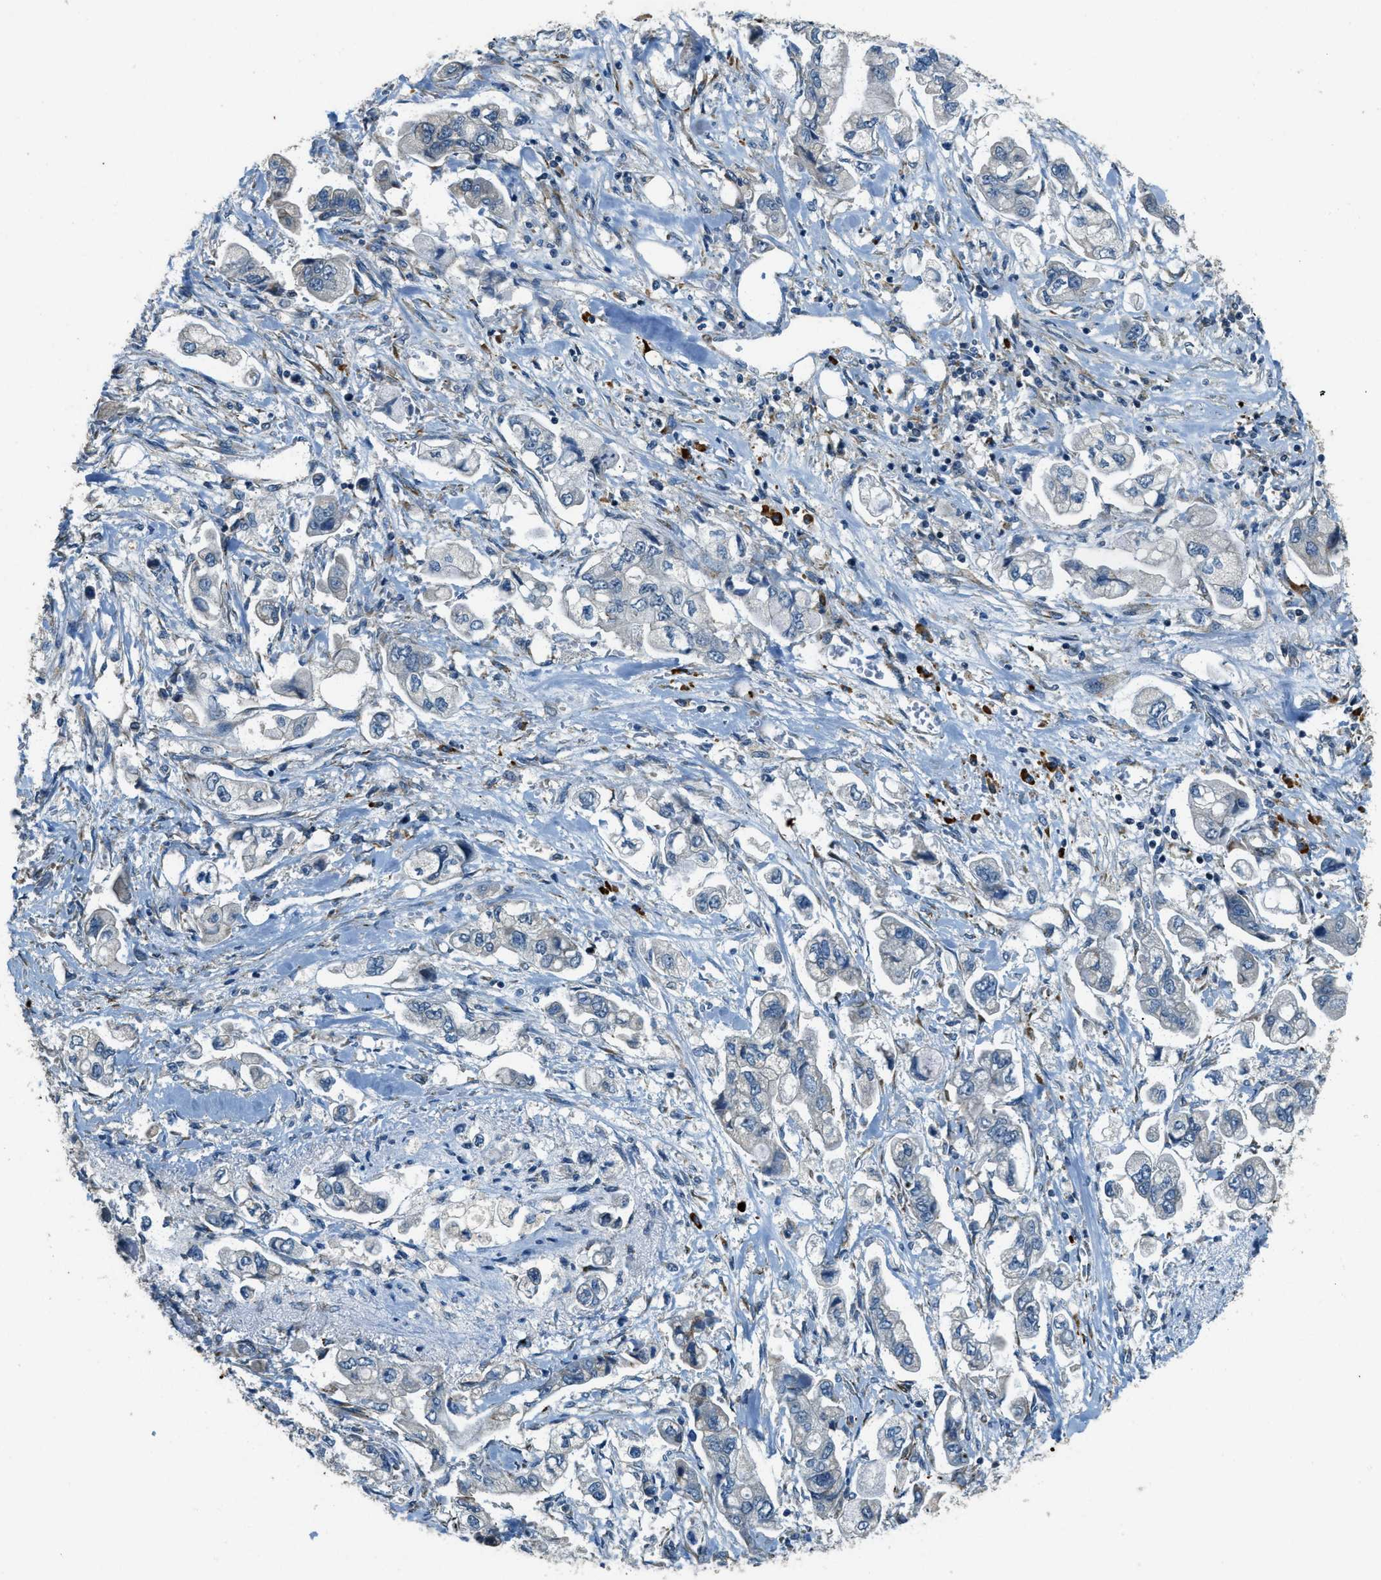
{"staining": {"intensity": "negative", "quantity": "none", "location": "none"}, "tissue": "stomach cancer", "cell_type": "Tumor cells", "image_type": "cancer", "snomed": [{"axis": "morphology", "description": "Adenocarcinoma, NOS"}, {"axis": "topography", "description": "Stomach"}], "caption": "Immunohistochemistry (IHC) micrograph of neoplastic tissue: adenocarcinoma (stomach) stained with DAB (3,3'-diaminobenzidine) reveals no significant protein positivity in tumor cells. (DAB IHC with hematoxylin counter stain).", "gene": "HERC2", "patient": {"sex": "male", "age": 62}}